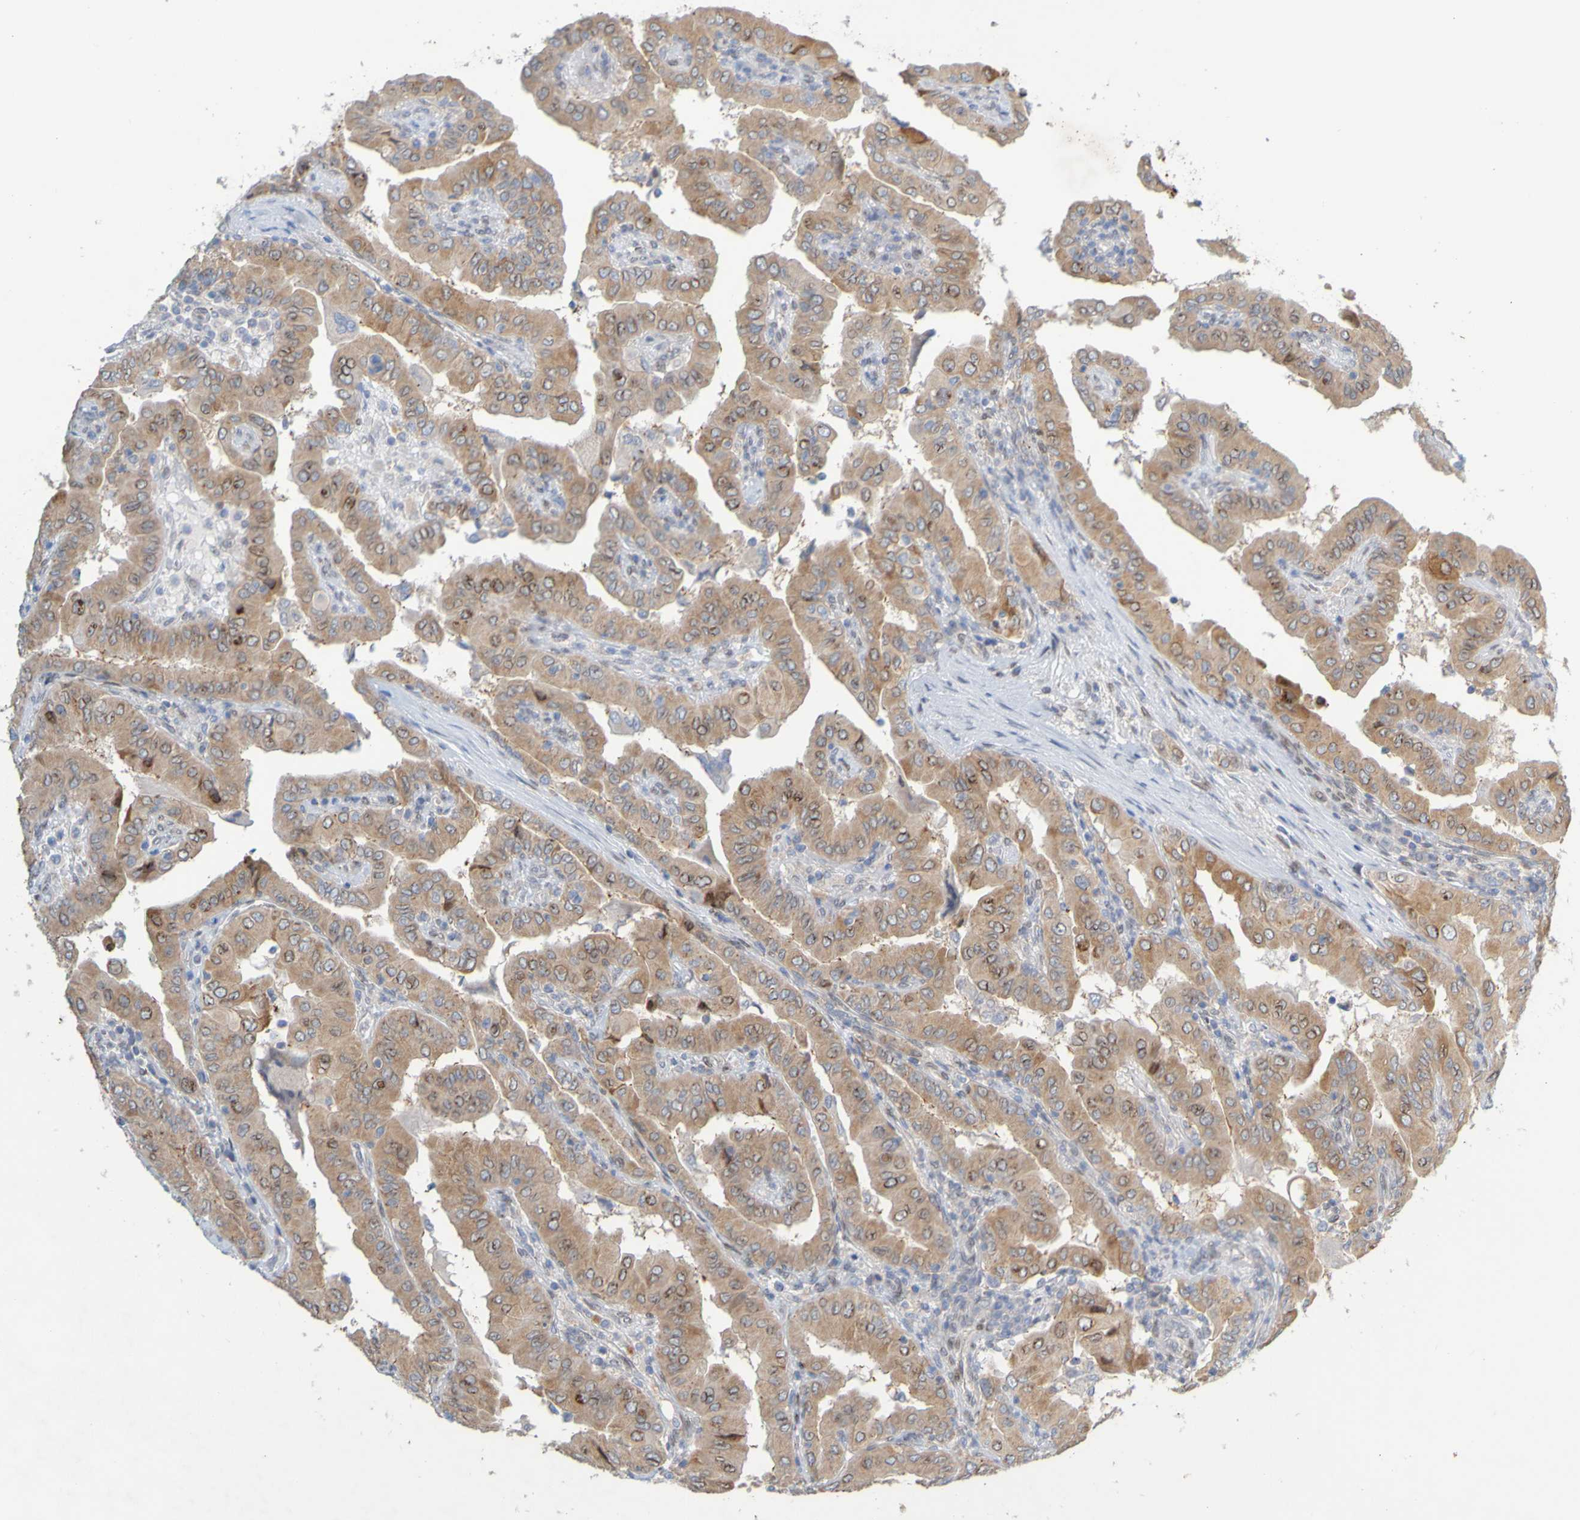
{"staining": {"intensity": "moderate", "quantity": ">75%", "location": "cytoplasmic/membranous"}, "tissue": "thyroid cancer", "cell_type": "Tumor cells", "image_type": "cancer", "snomed": [{"axis": "morphology", "description": "Papillary adenocarcinoma, NOS"}, {"axis": "topography", "description": "Thyroid gland"}], "caption": "There is medium levels of moderate cytoplasmic/membranous positivity in tumor cells of thyroid papillary adenocarcinoma, as demonstrated by immunohistochemical staining (brown color).", "gene": "MAG", "patient": {"sex": "male", "age": 33}}